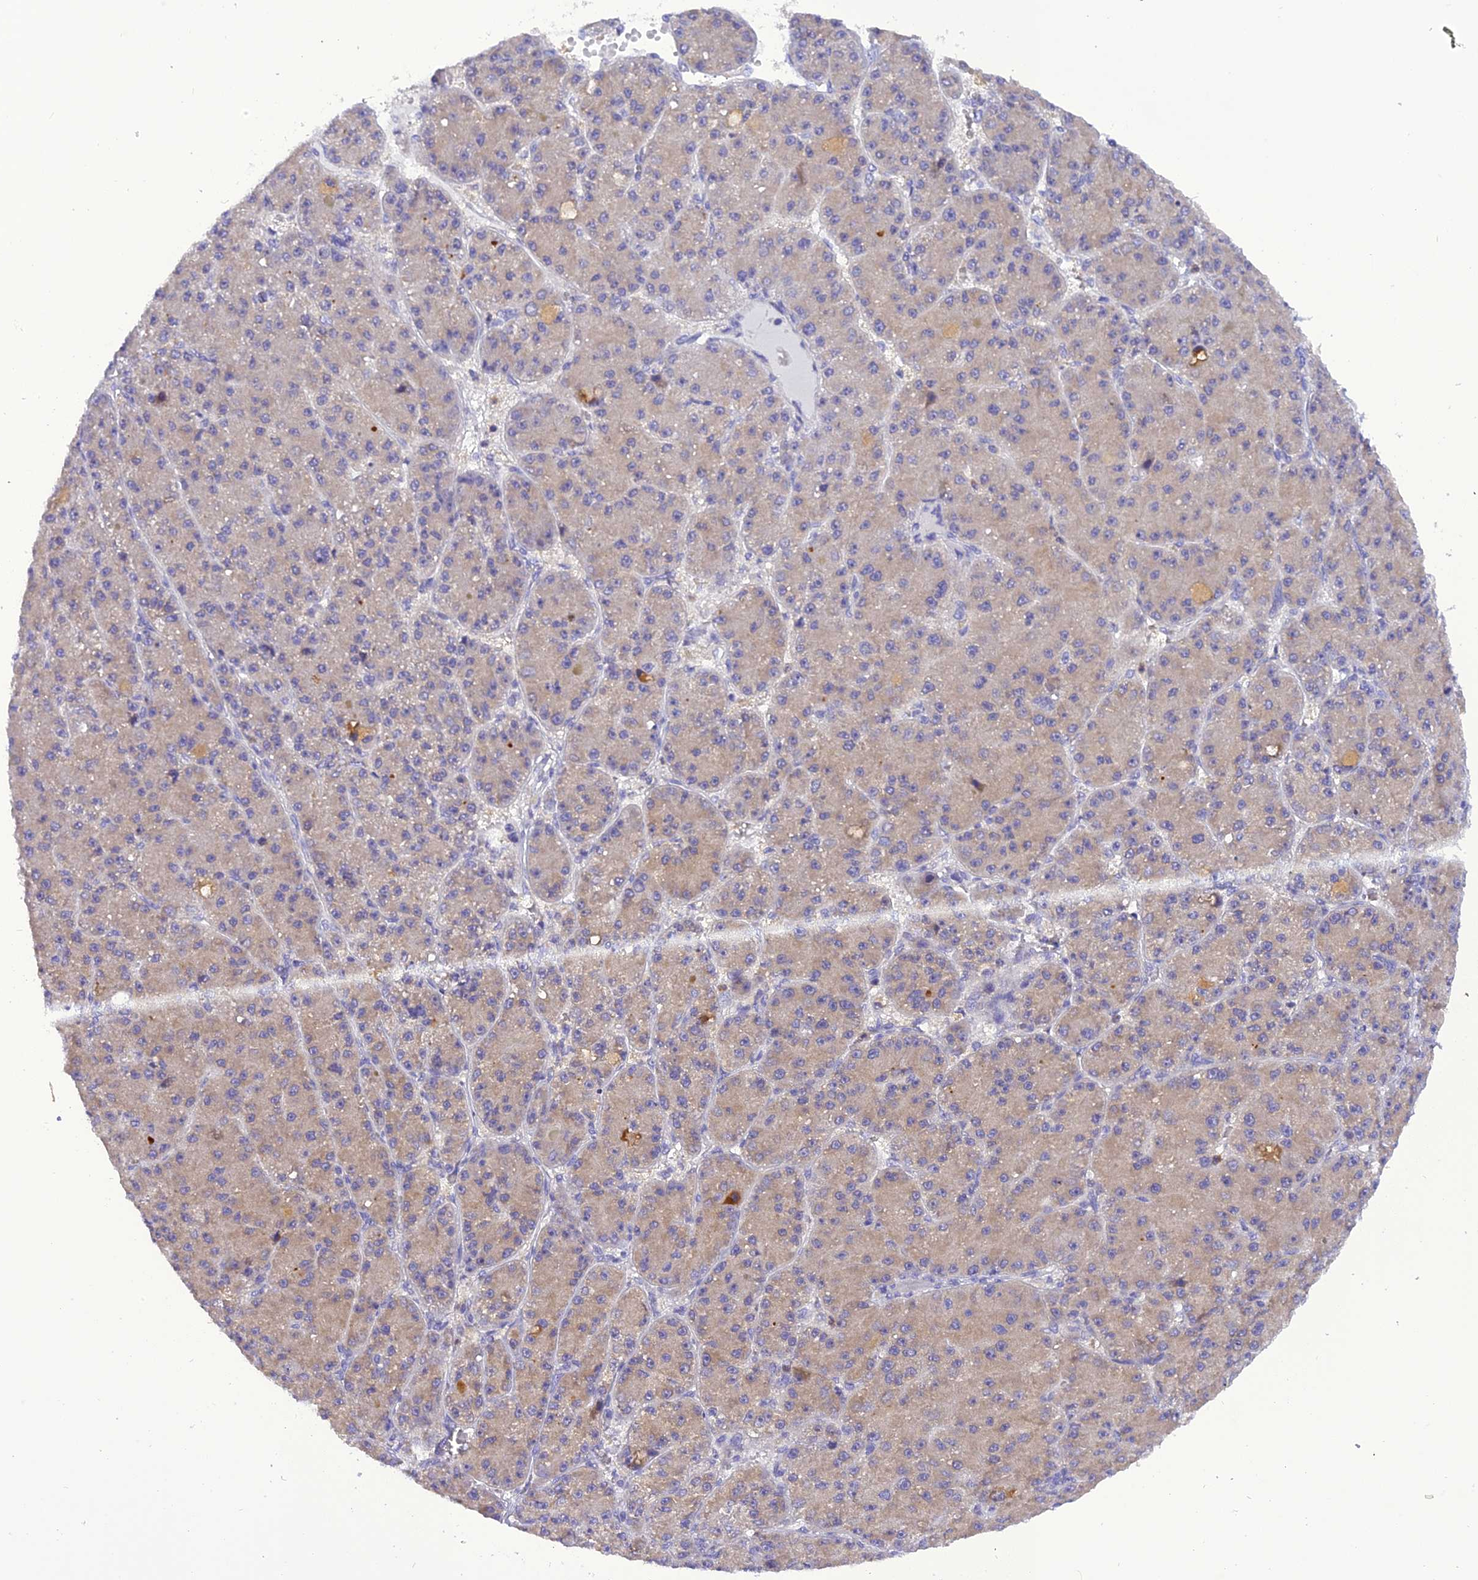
{"staining": {"intensity": "negative", "quantity": "none", "location": "none"}, "tissue": "liver cancer", "cell_type": "Tumor cells", "image_type": "cancer", "snomed": [{"axis": "morphology", "description": "Carcinoma, Hepatocellular, NOS"}, {"axis": "topography", "description": "Liver"}], "caption": "Tumor cells show no significant protein positivity in liver hepatocellular carcinoma.", "gene": "TRIM3", "patient": {"sex": "male", "age": 67}}